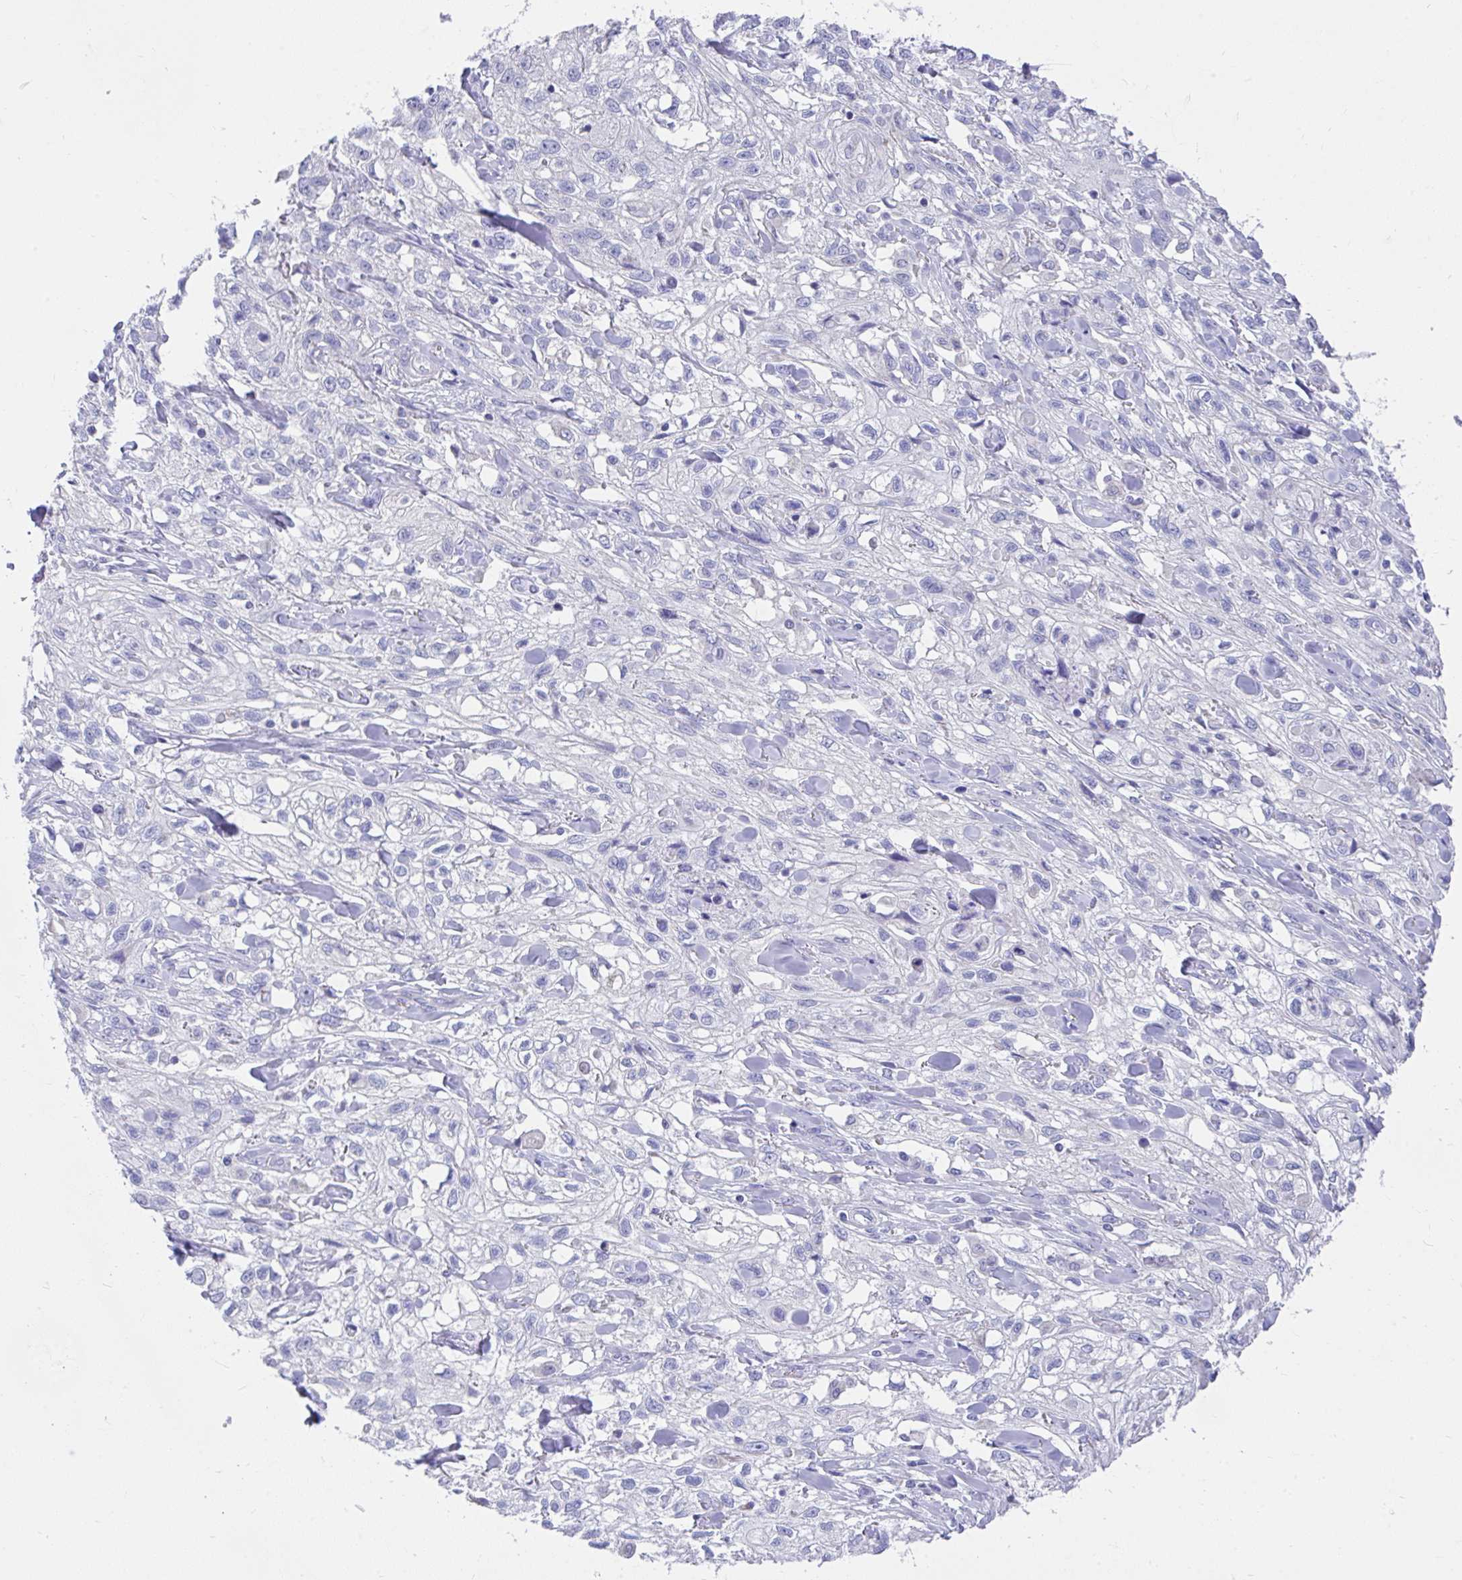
{"staining": {"intensity": "negative", "quantity": "none", "location": "none"}, "tissue": "skin cancer", "cell_type": "Tumor cells", "image_type": "cancer", "snomed": [{"axis": "morphology", "description": "Squamous cell carcinoma, NOS"}, {"axis": "topography", "description": "Skin"}, {"axis": "topography", "description": "Vulva"}], "caption": "High power microscopy micrograph of an immunohistochemistry (IHC) photomicrograph of skin cancer (squamous cell carcinoma), revealing no significant positivity in tumor cells.", "gene": "CCSAP", "patient": {"sex": "female", "age": 86}}